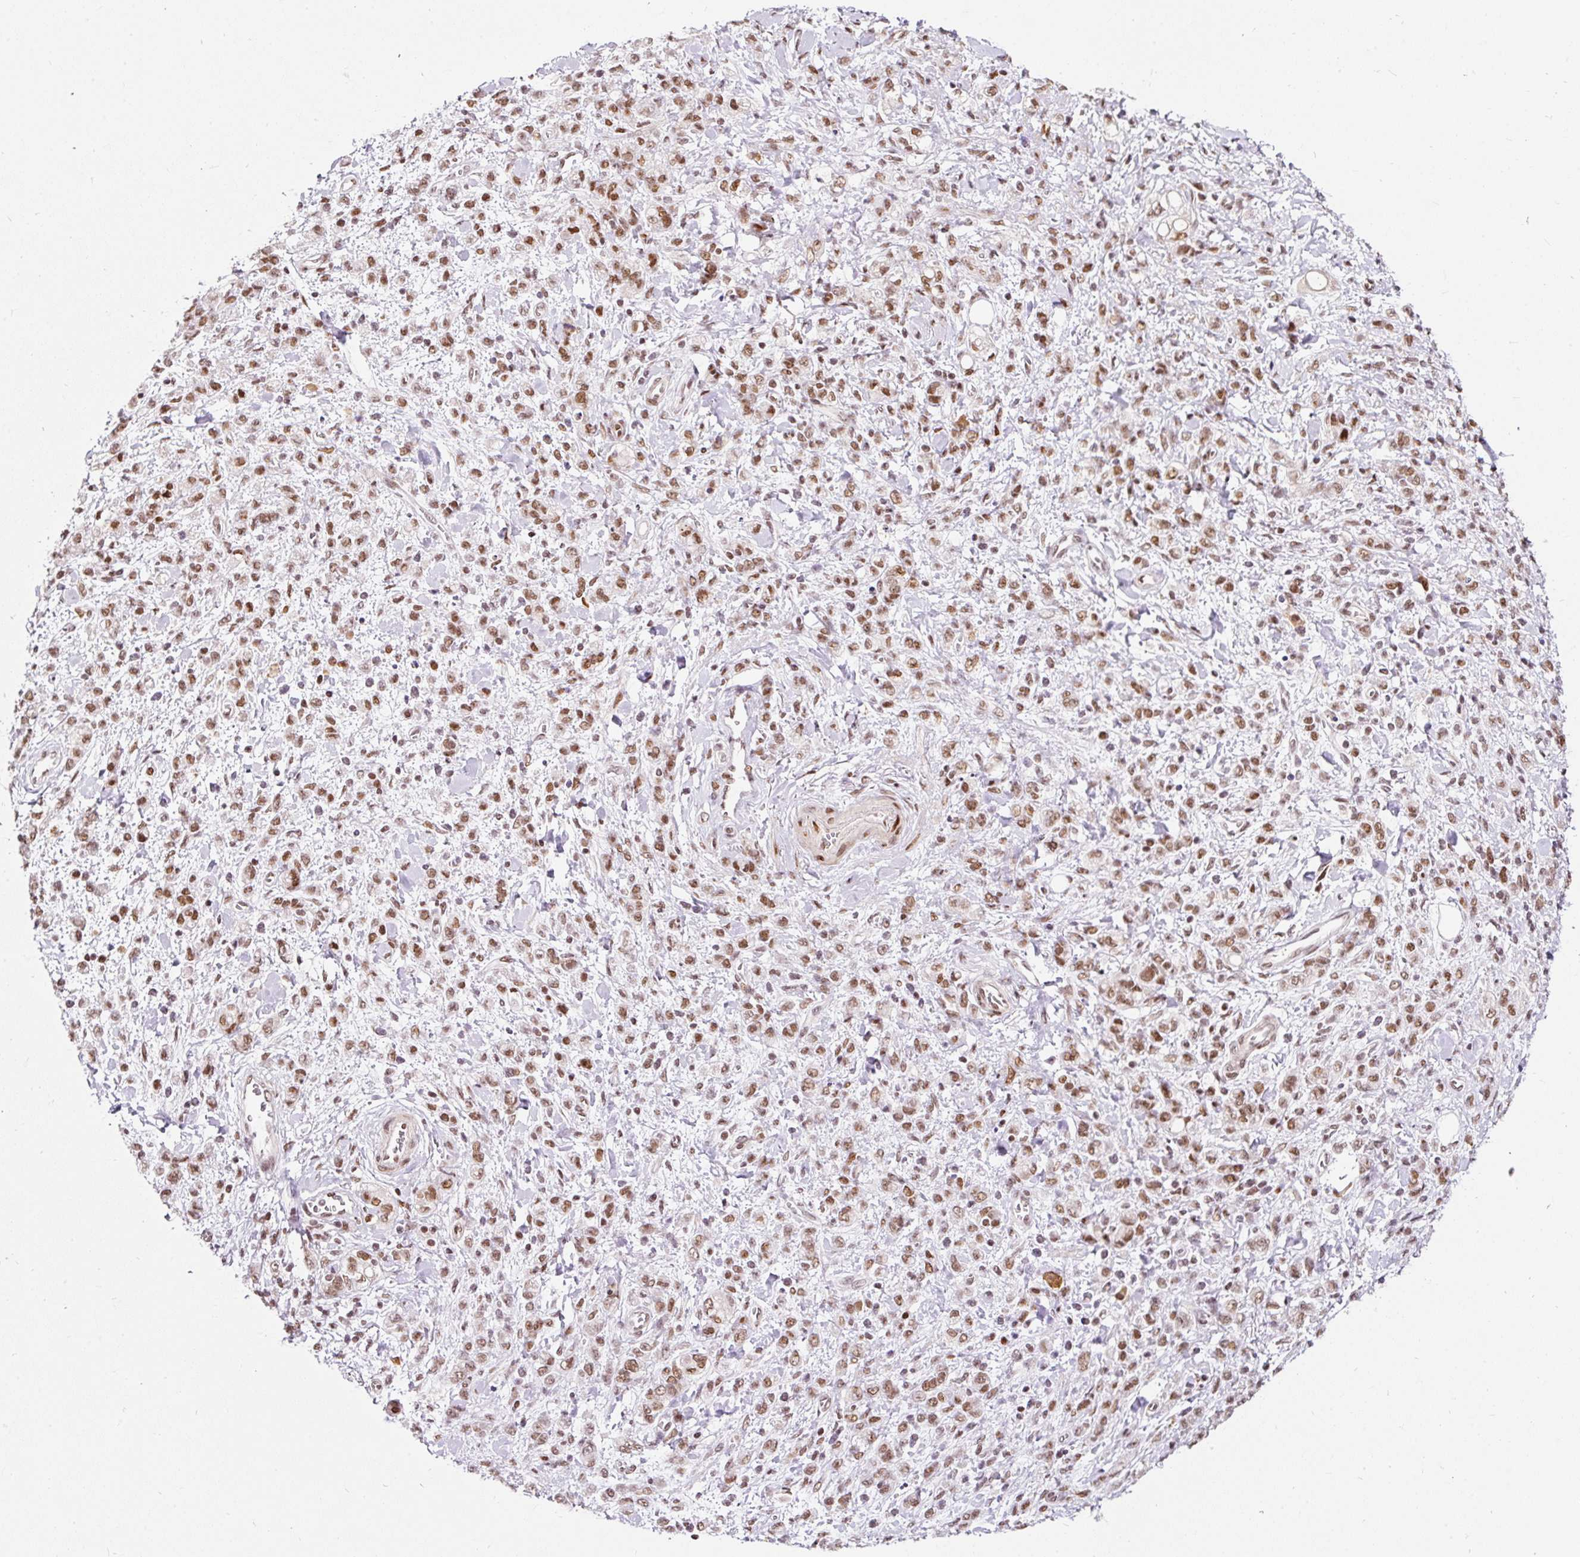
{"staining": {"intensity": "moderate", "quantity": ">75%", "location": "nuclear"}, "tissue": "stomach cancer", "cell_type": "Tumor cells", "image_type": "cancer", "snomed": [{"axis": "morphology", "description": "Adenocarcinoma, NOS"}, {"axis": "topography", "description": "Stomach"}], "caption": "Adenocarcinoma (stomach) stained with a brown dye shows moderate nuclear positive expression in about >75% of tumor cells.", "gene": "HNRNPC", "patient": {"sex": "male", "age": 77}}